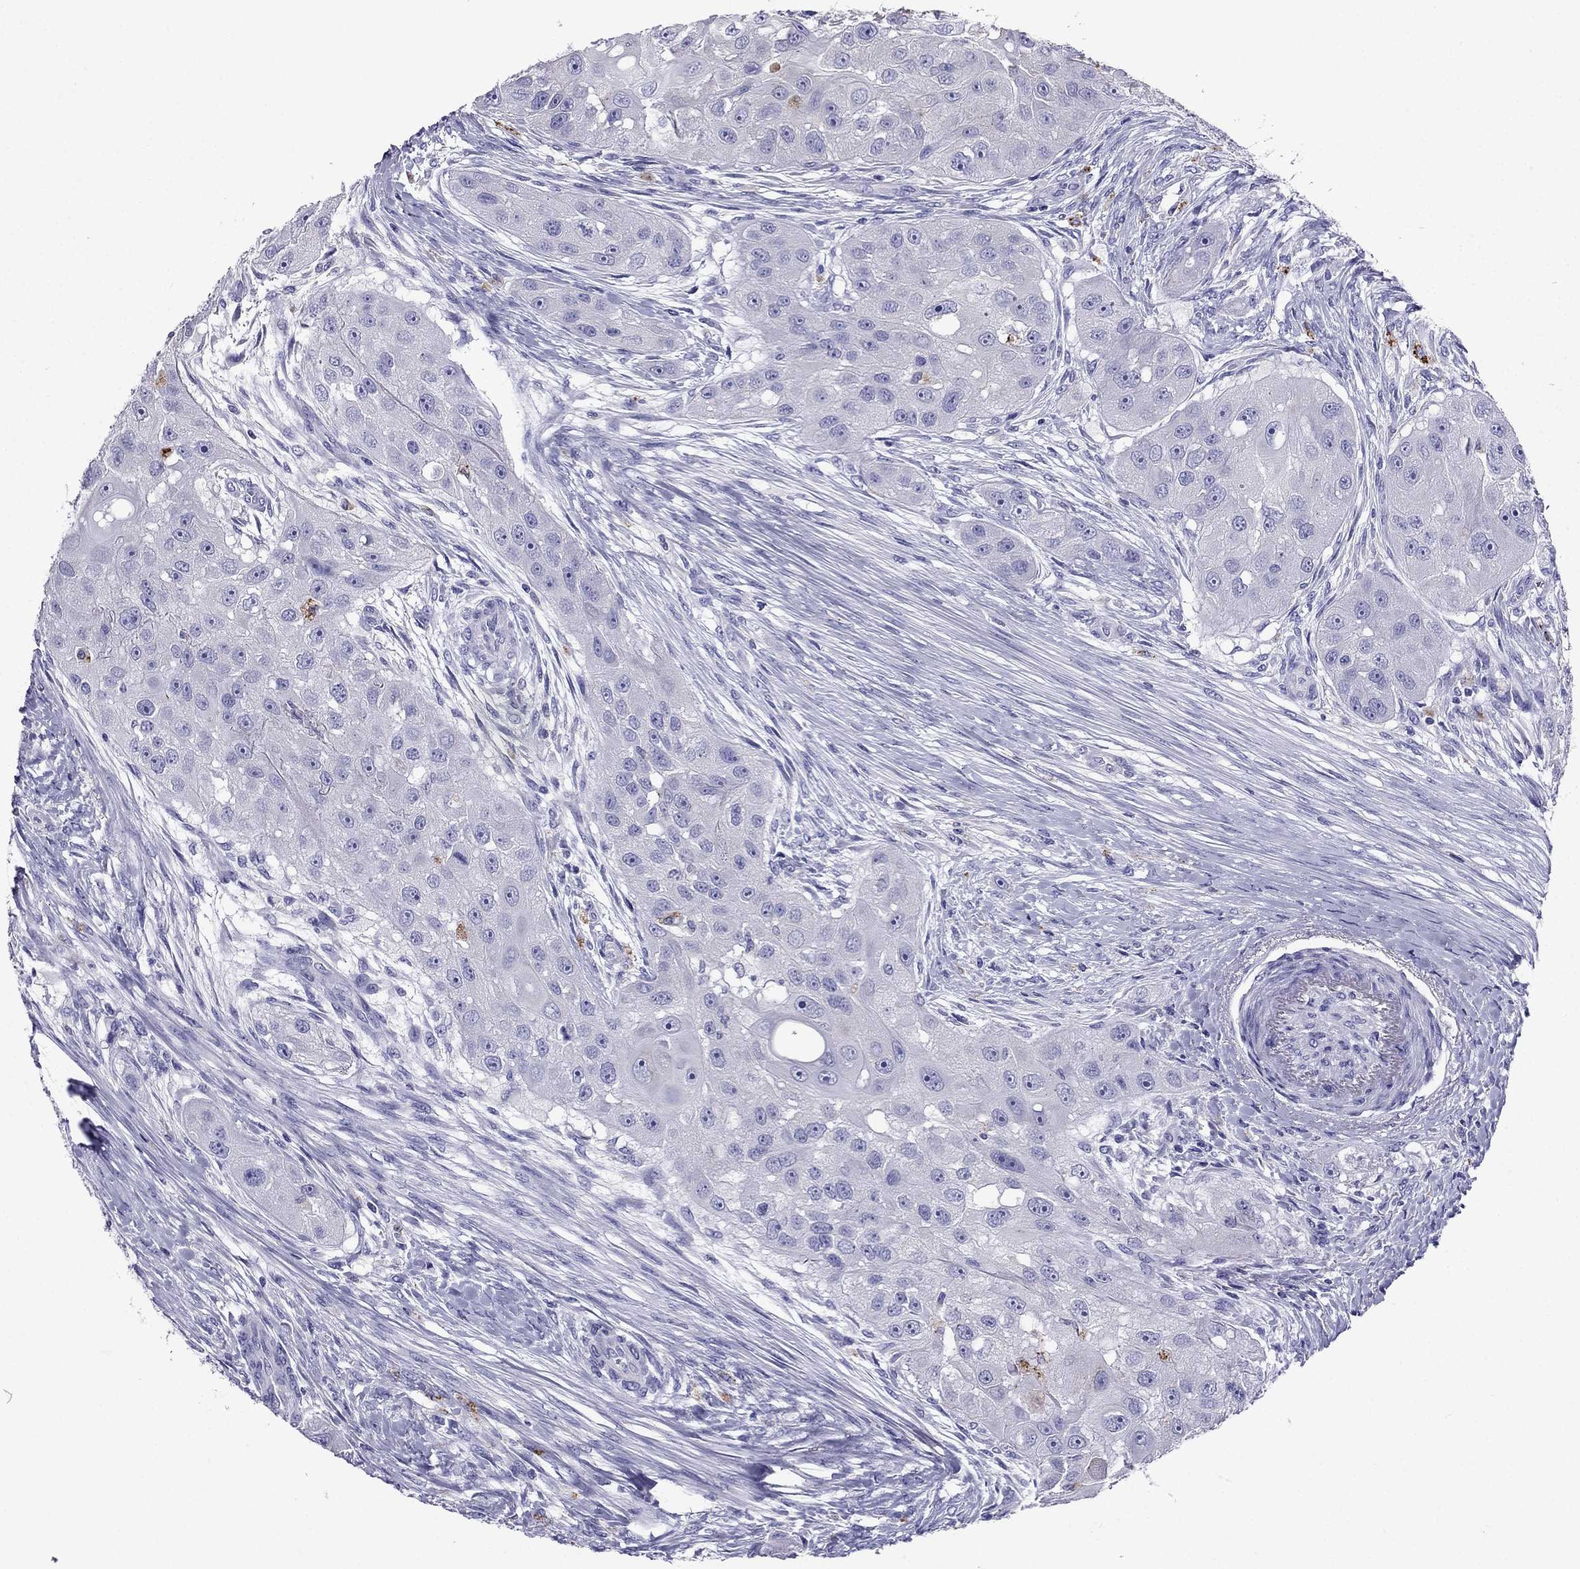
{"staining": {"intensity": "negative", "quantity": "none", "location": "none"}, "tissue": "head and neck cancer", "cell_type": "Tumor cells", "image_type": "cancer", "snomed": [{"axis": "morphology", "description": "Normal tissue, NOS"}, {"axis": "morphology", "description": "Squamous cell carcinoma, NOS"}, {"axis": "topography", "description": "Skeletal muscle"}, {"axis": "topography", "description": "Head-Neck"}], "caption": "The histopathology image demonstrates no staining of tumor cells in squamous cell carcinoma (head and neck).", "gene": "PTH", "patient": {"sex": "male", "age": 51}}